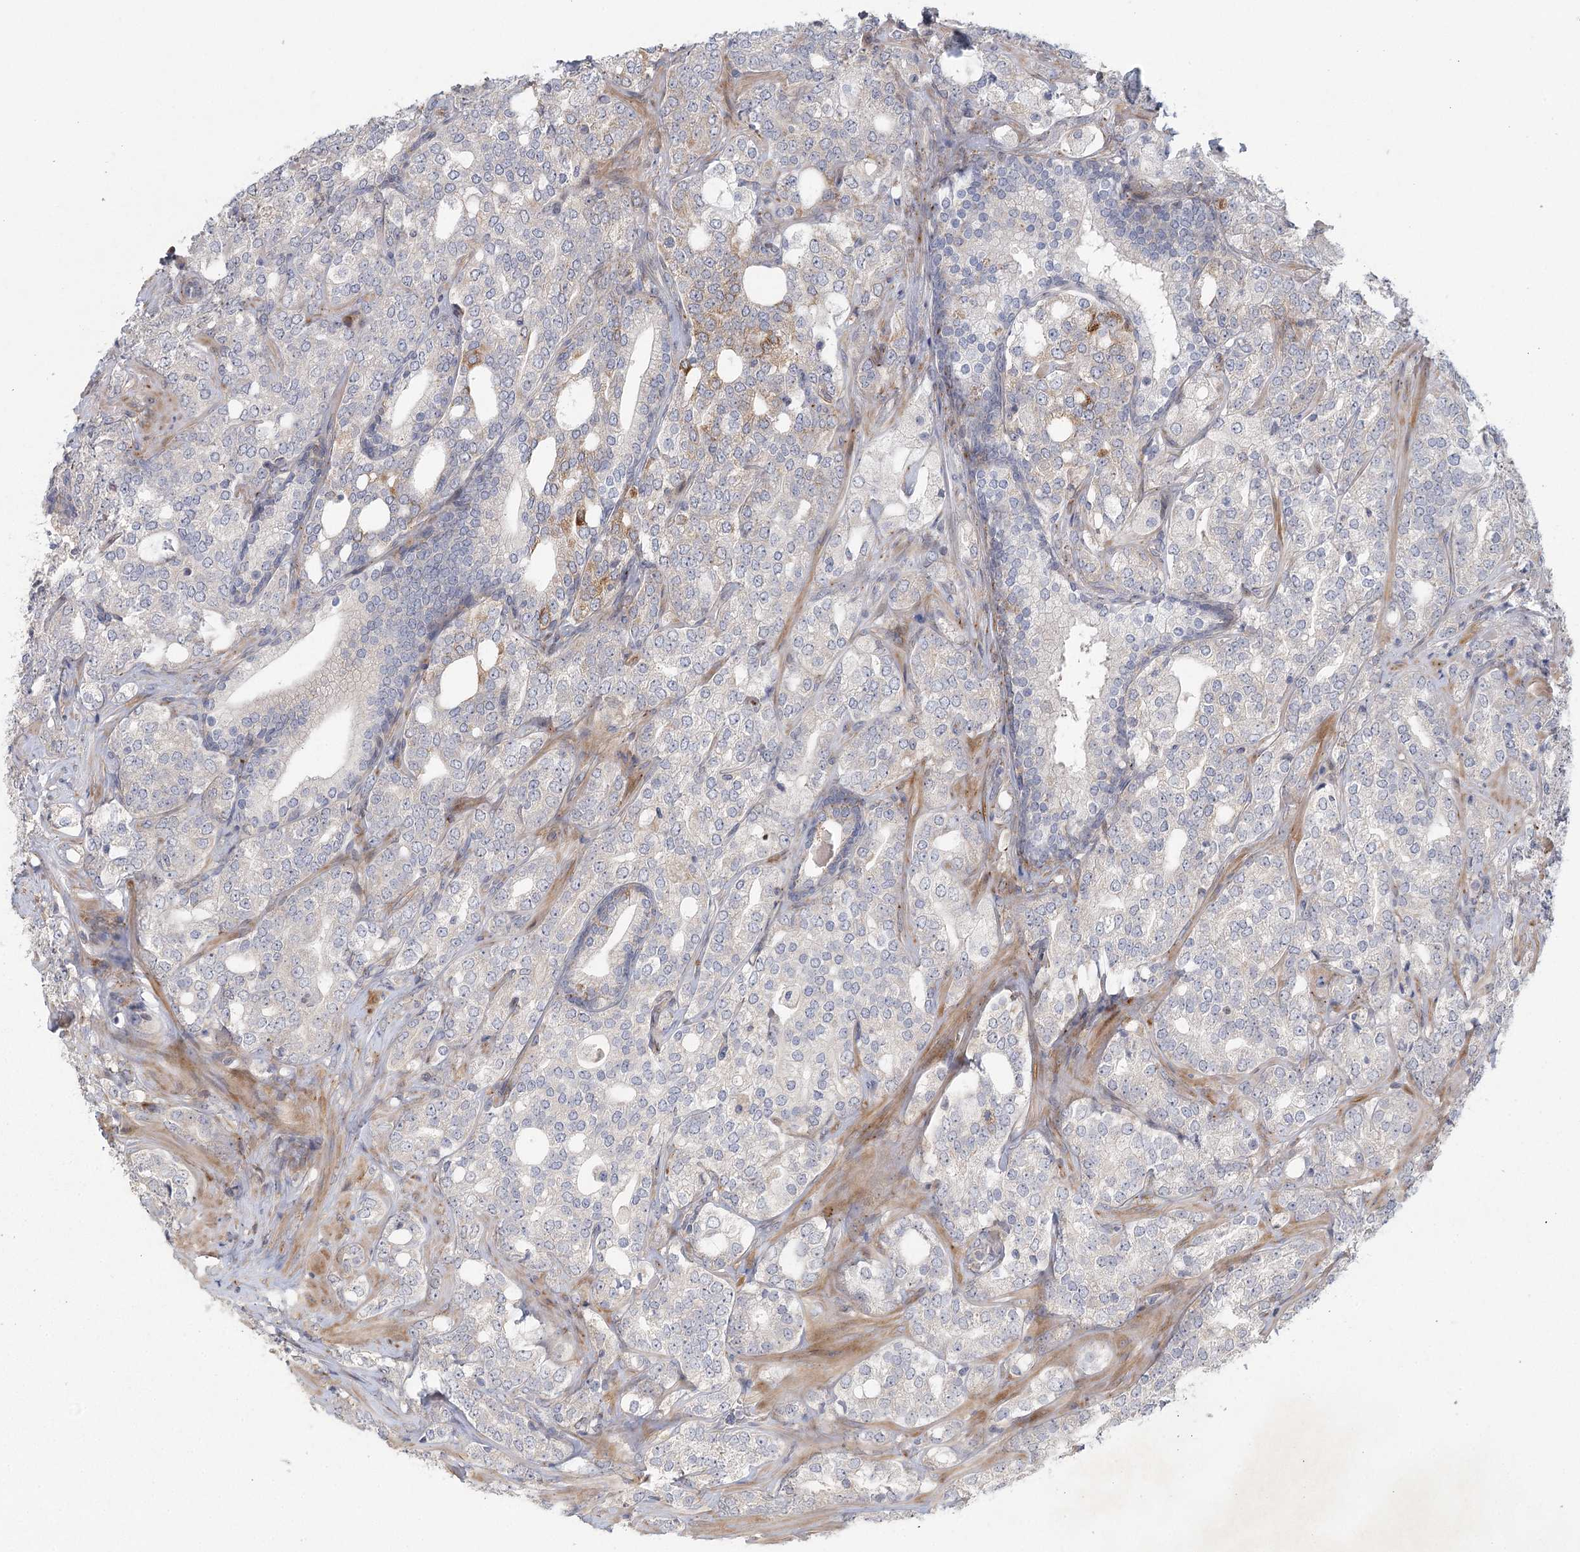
{"staining": {"intensity": "negative", "quantity": "none", "location": "none"}, "tissue": "prostate cancer", "cell_type": "Tumor cells", "image_type": "cancer", "snomed": [{"axis": "morphology", "description": "Adenocarcinoma, High grade"}, {"axis": "topography", "description": "Prostate"}], "caption": "Photomicrograph shows no protein expression in tumor cells of adenocarcinoma (high-grade) (prostate) tissue. (DAB immunohistochemistry (IHC) visualized using brightfield microscopy, high magnification).", "gene": "FAM110C", "patient": {"sex": "male", "age": 64}}